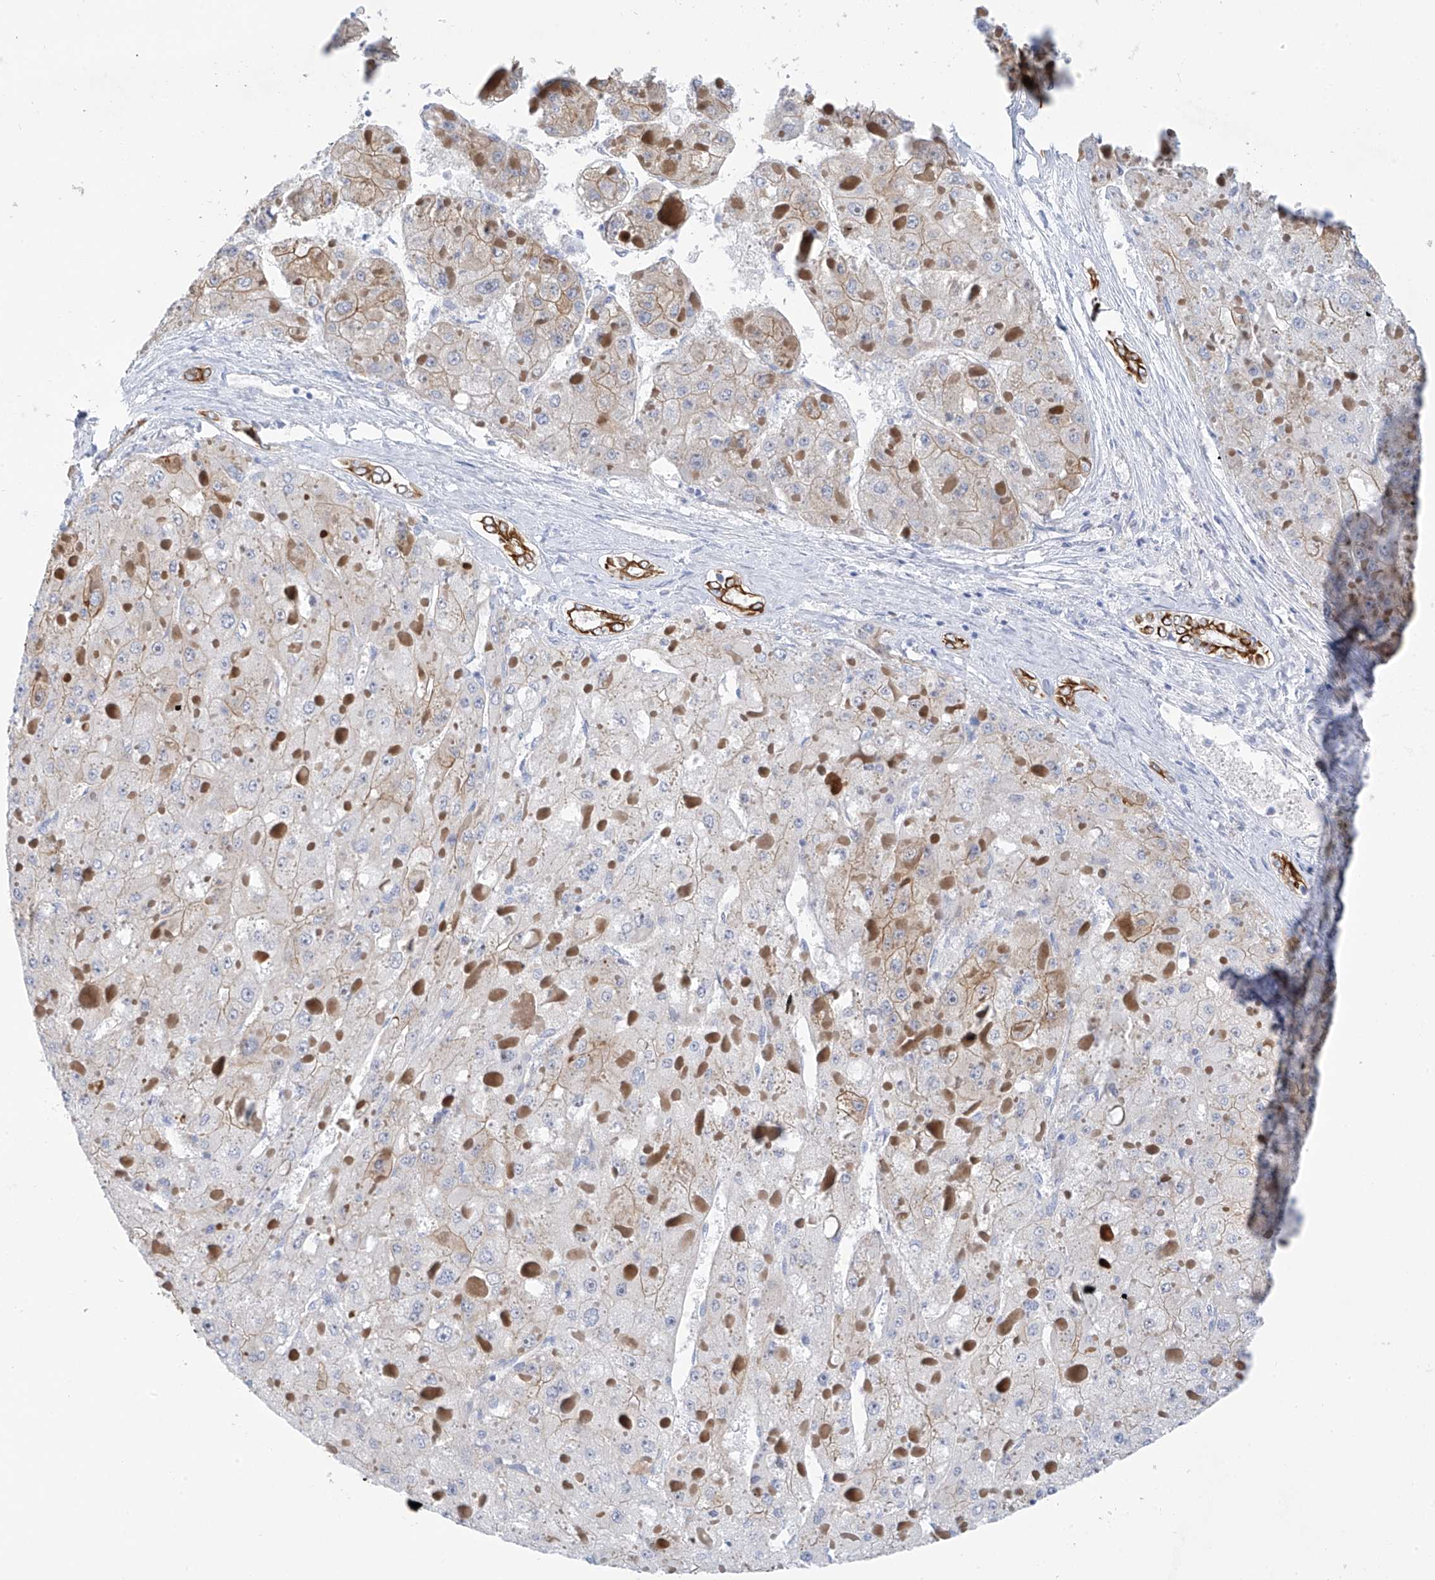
{"staining": {"intensity": "negative", "quantity": "none", "location": "none"}, "tissue": "liver cancer", "cell_type": "Tumor cells", "image_type": "cancer", "snomed": [{"axis": "morphology", "description": "Carcinoma, Hepatocellular, NOS"}, {"axis": "topography", "description": "Liver"}], "caption": "Tumor cells are negative for brown protein staining in liver cancer (hepatocellular carcinoma).", "gene": "PIK3C2B", "patient": {"sex": "female", "age": 73}}